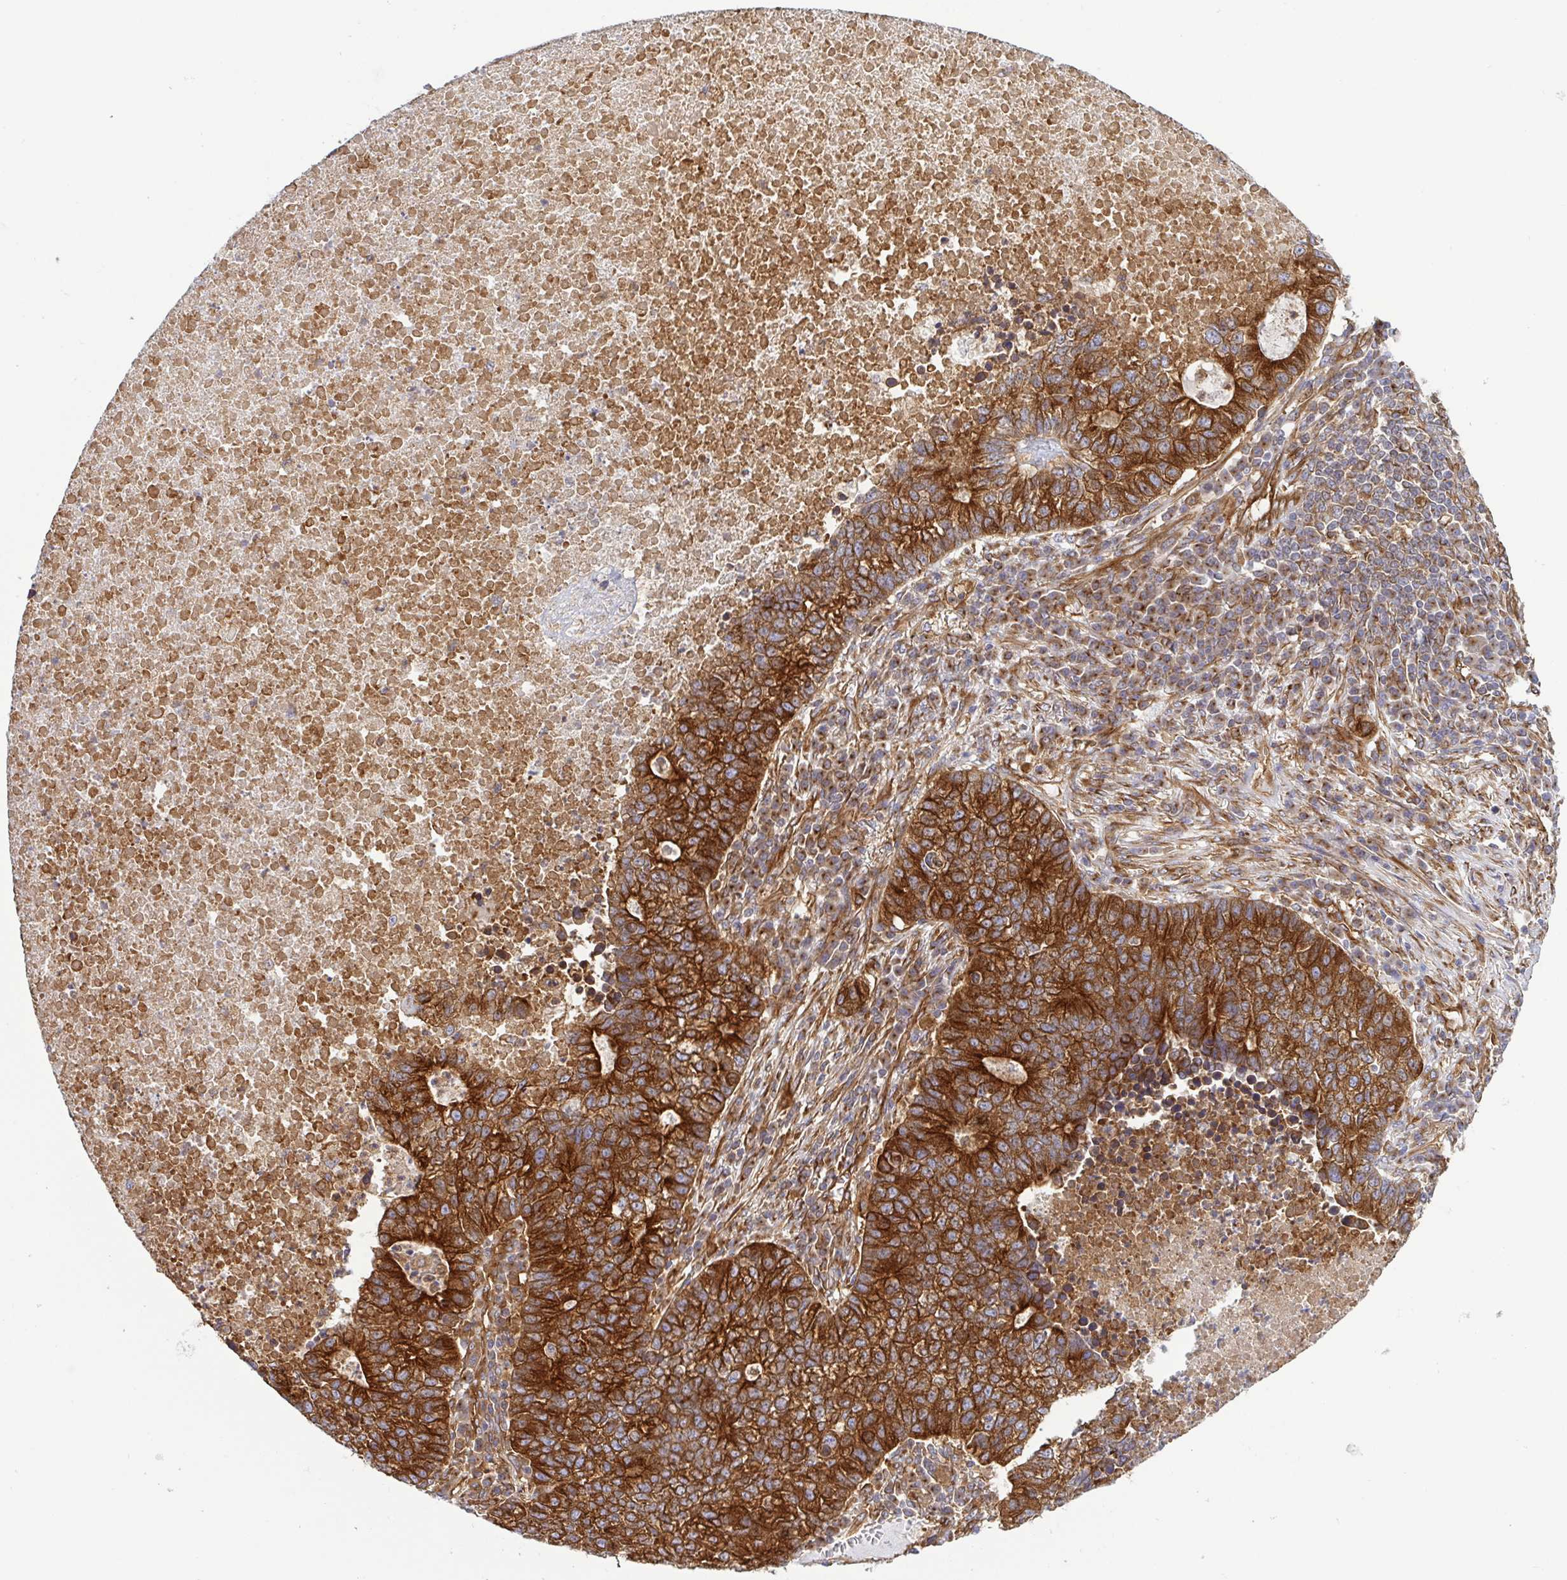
{"staining": {"intensity": "strong", "quantity": ">75%", "location": "cytoplasmic/membranous"}, "tissue": "lung cancer", "cell_type": "Tumor cells", "image_type": "cancer", "snomed": [{"axis": "morphology", "description": "Adenocarcinoma, NOS"}, {"axis": "topography", "description": "Lung"}], "caption": "Lung adenocarcinoma stained with immunohistochemistry (IHC) reveals strong cytoplasmic/membranous positivity in about >75% of tumor cells.", "gene": "KIF5B", "patient": {"sex": "male", "age": 57}}